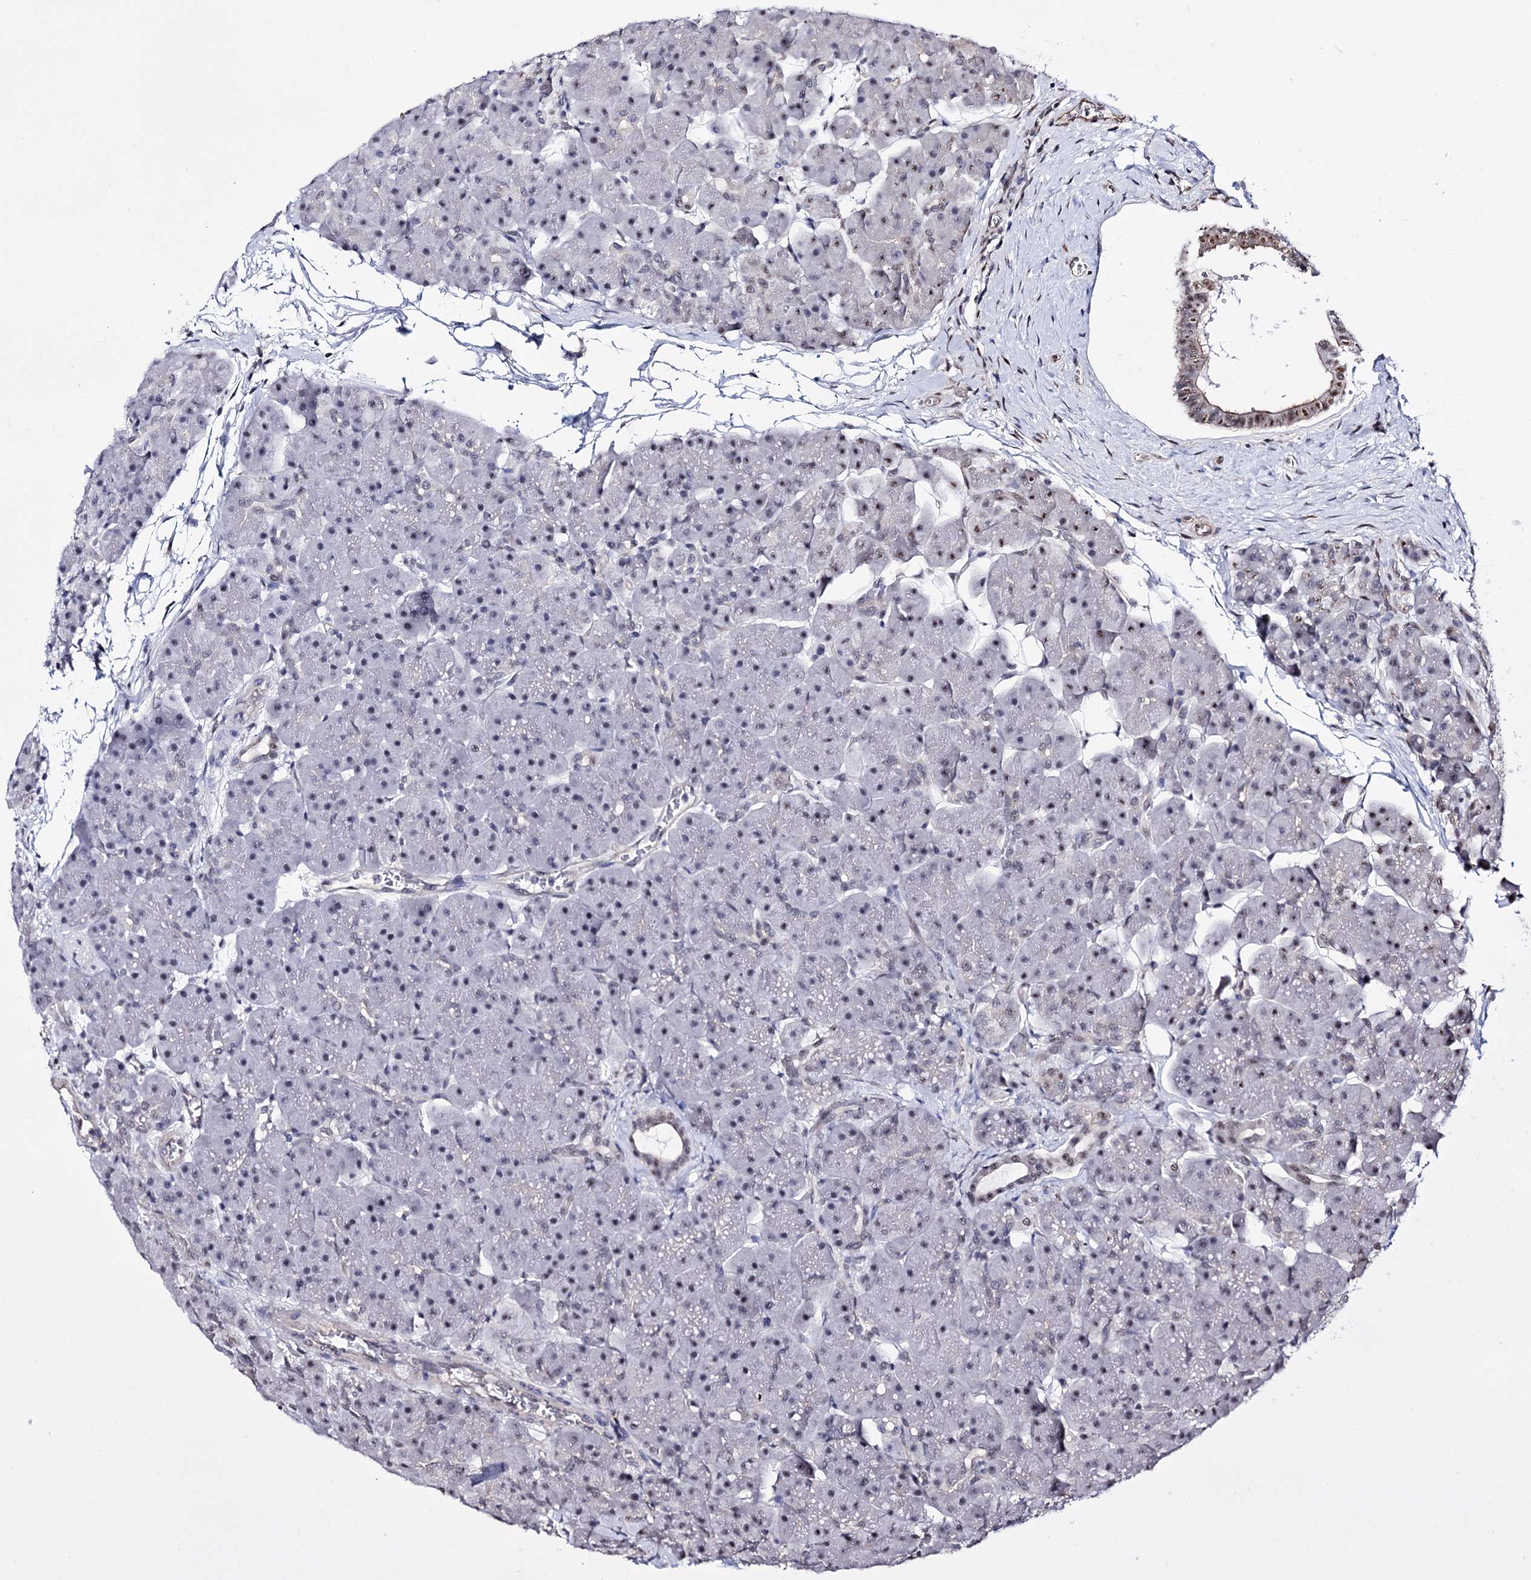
{"staining": {"intensity": "negative", "quantity": "none", "location": "none"}, "tissue": "pancreas", "cell_type": "Exocrine glandular cells", "image_type": "normal", "snomed": [{"axis": "morphology", "description": "Normal tissue, NOS"}, {"axis": "topography", "description": "Pancreas"}], "caption": "Photomicrograph shows no protein expression in exocrine glandular cells of benign pancreas.", "gene": "CHMP7", "patient": {"sex": "male", "age": 66}}